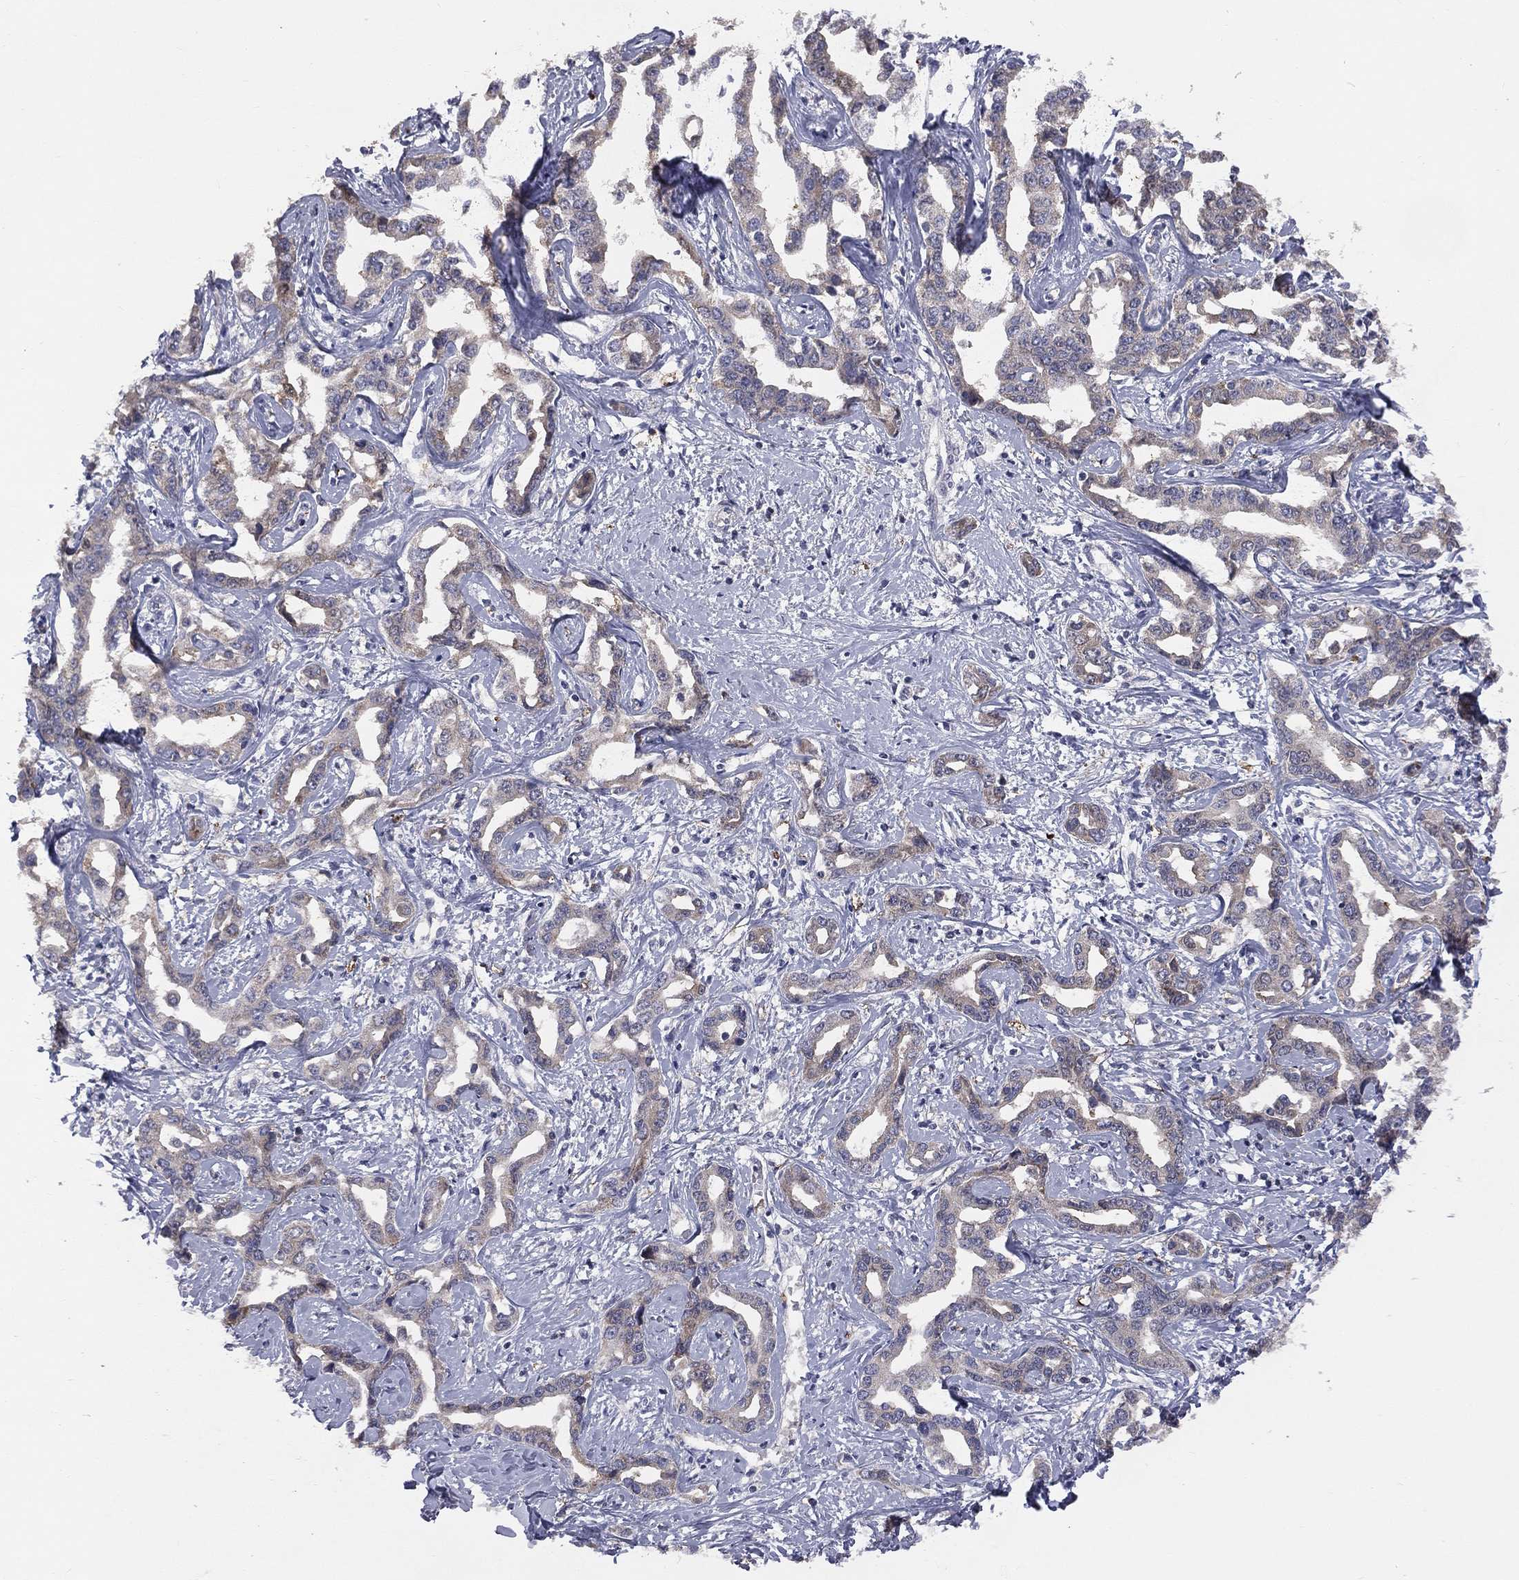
{"staining": {"intensity": "weak", "quantity": "25%-75%", "location": "cytoplasmic/membranous"}, "tissue": "liver cancer", "cell_type": "Tumor cells", "image_type": "cancer", "snomed": [{"axis": "morphology", "description": "Cholangiocarcinoma"}, {"axis": "topography", "description": "Liver"}], "caption": "A brown stain labels weak cytoplasmic/membranous positivity of a protein in liver cancer tumor cells.", "gene": "DMKN", "patient": {"sex": "male", "age": 59}}